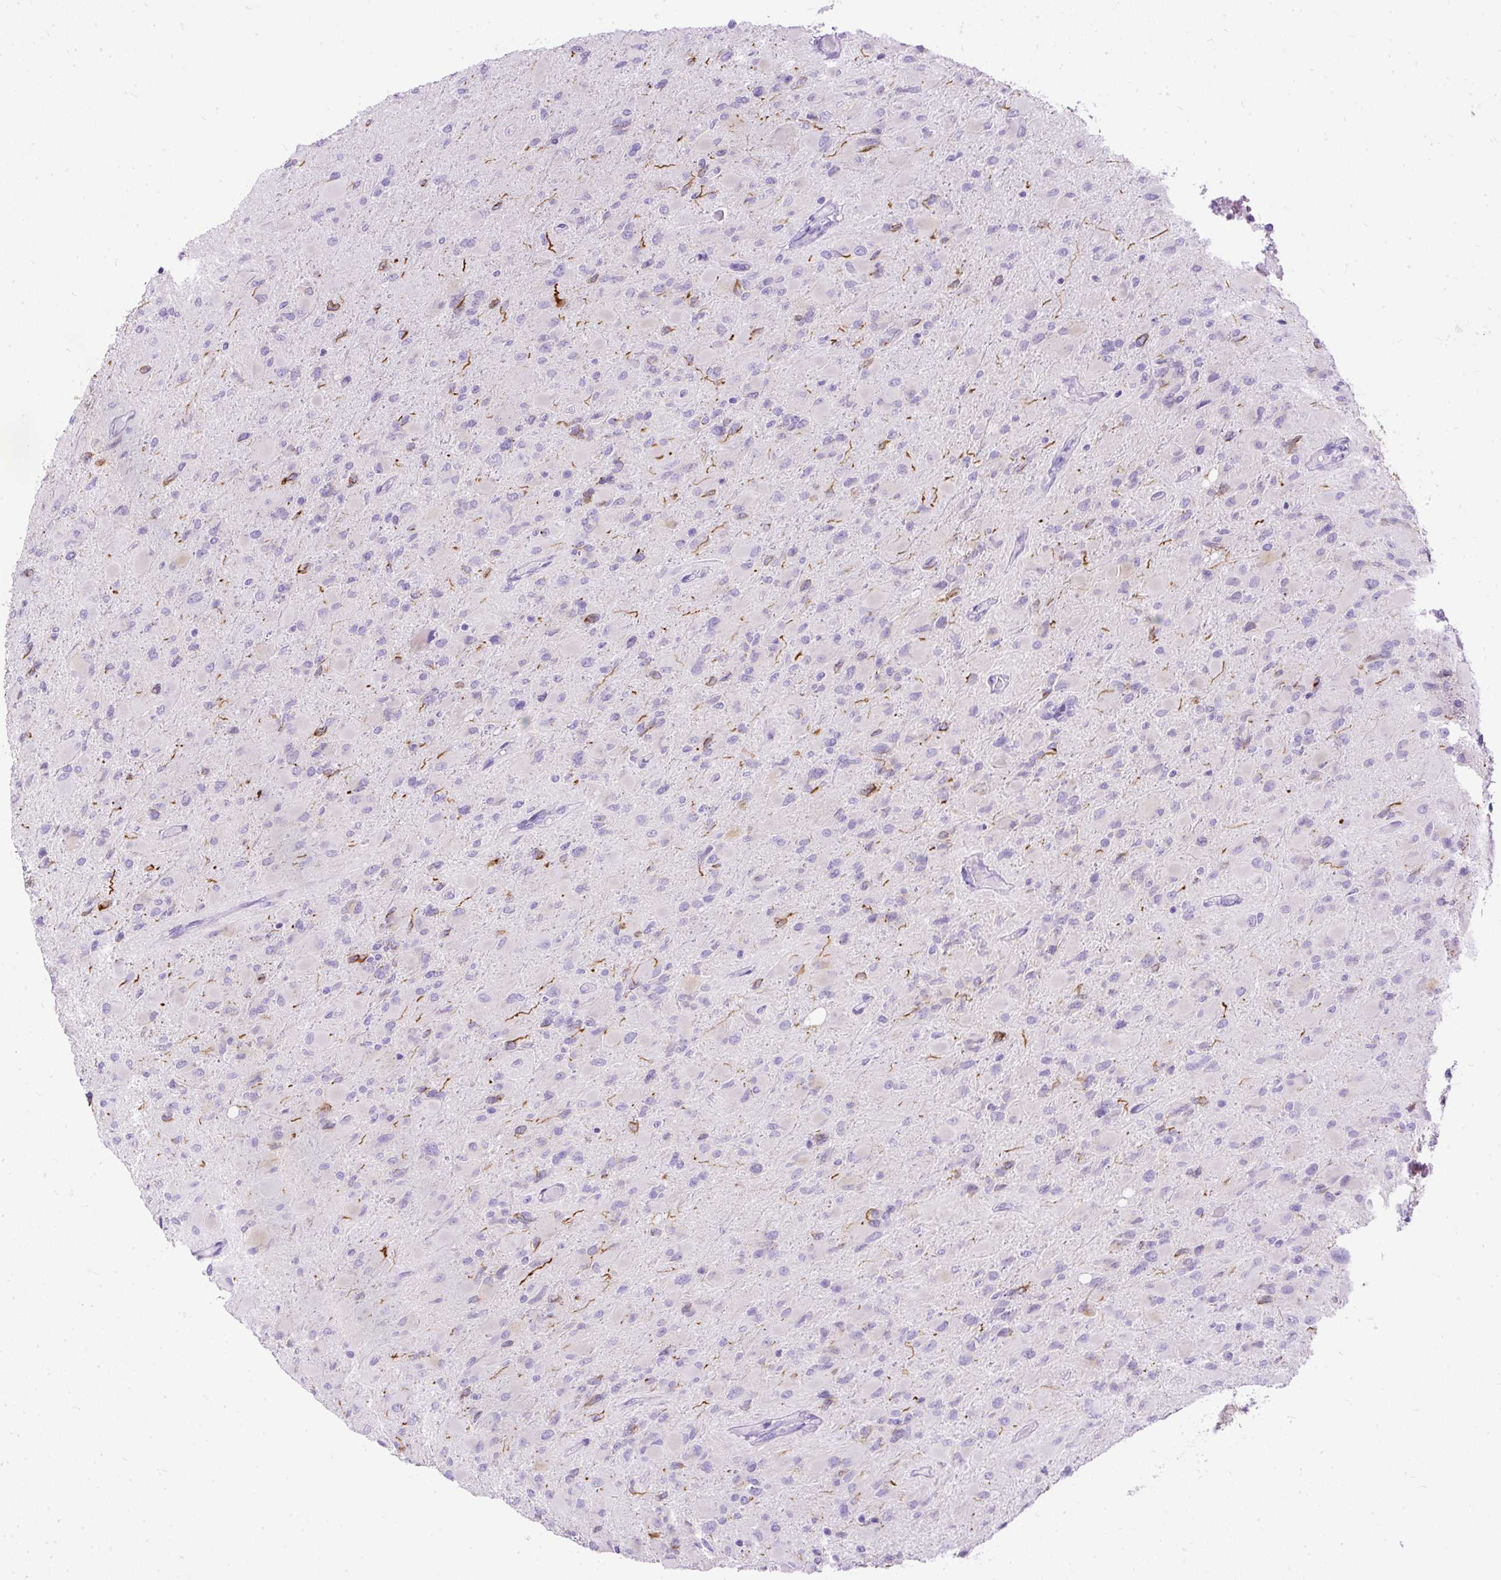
{"staining": {"intensity": "negative", "quantity": "none", "location": "none"}, "tissue": "glioma", "cell_type": "Tumor cells", "image_type": "cancer", "snomed": [{"axis": "morphology", "description": "Glioma, malignant, High grade"}, {"axis": "topography", "description": "Cerebral cortex"}], "caption": "This is an IHC micrograph of human glioma. There is no expression in tumor cells.", "gene": "HEY1", "patient": {"sex": "female", "age": 36}}